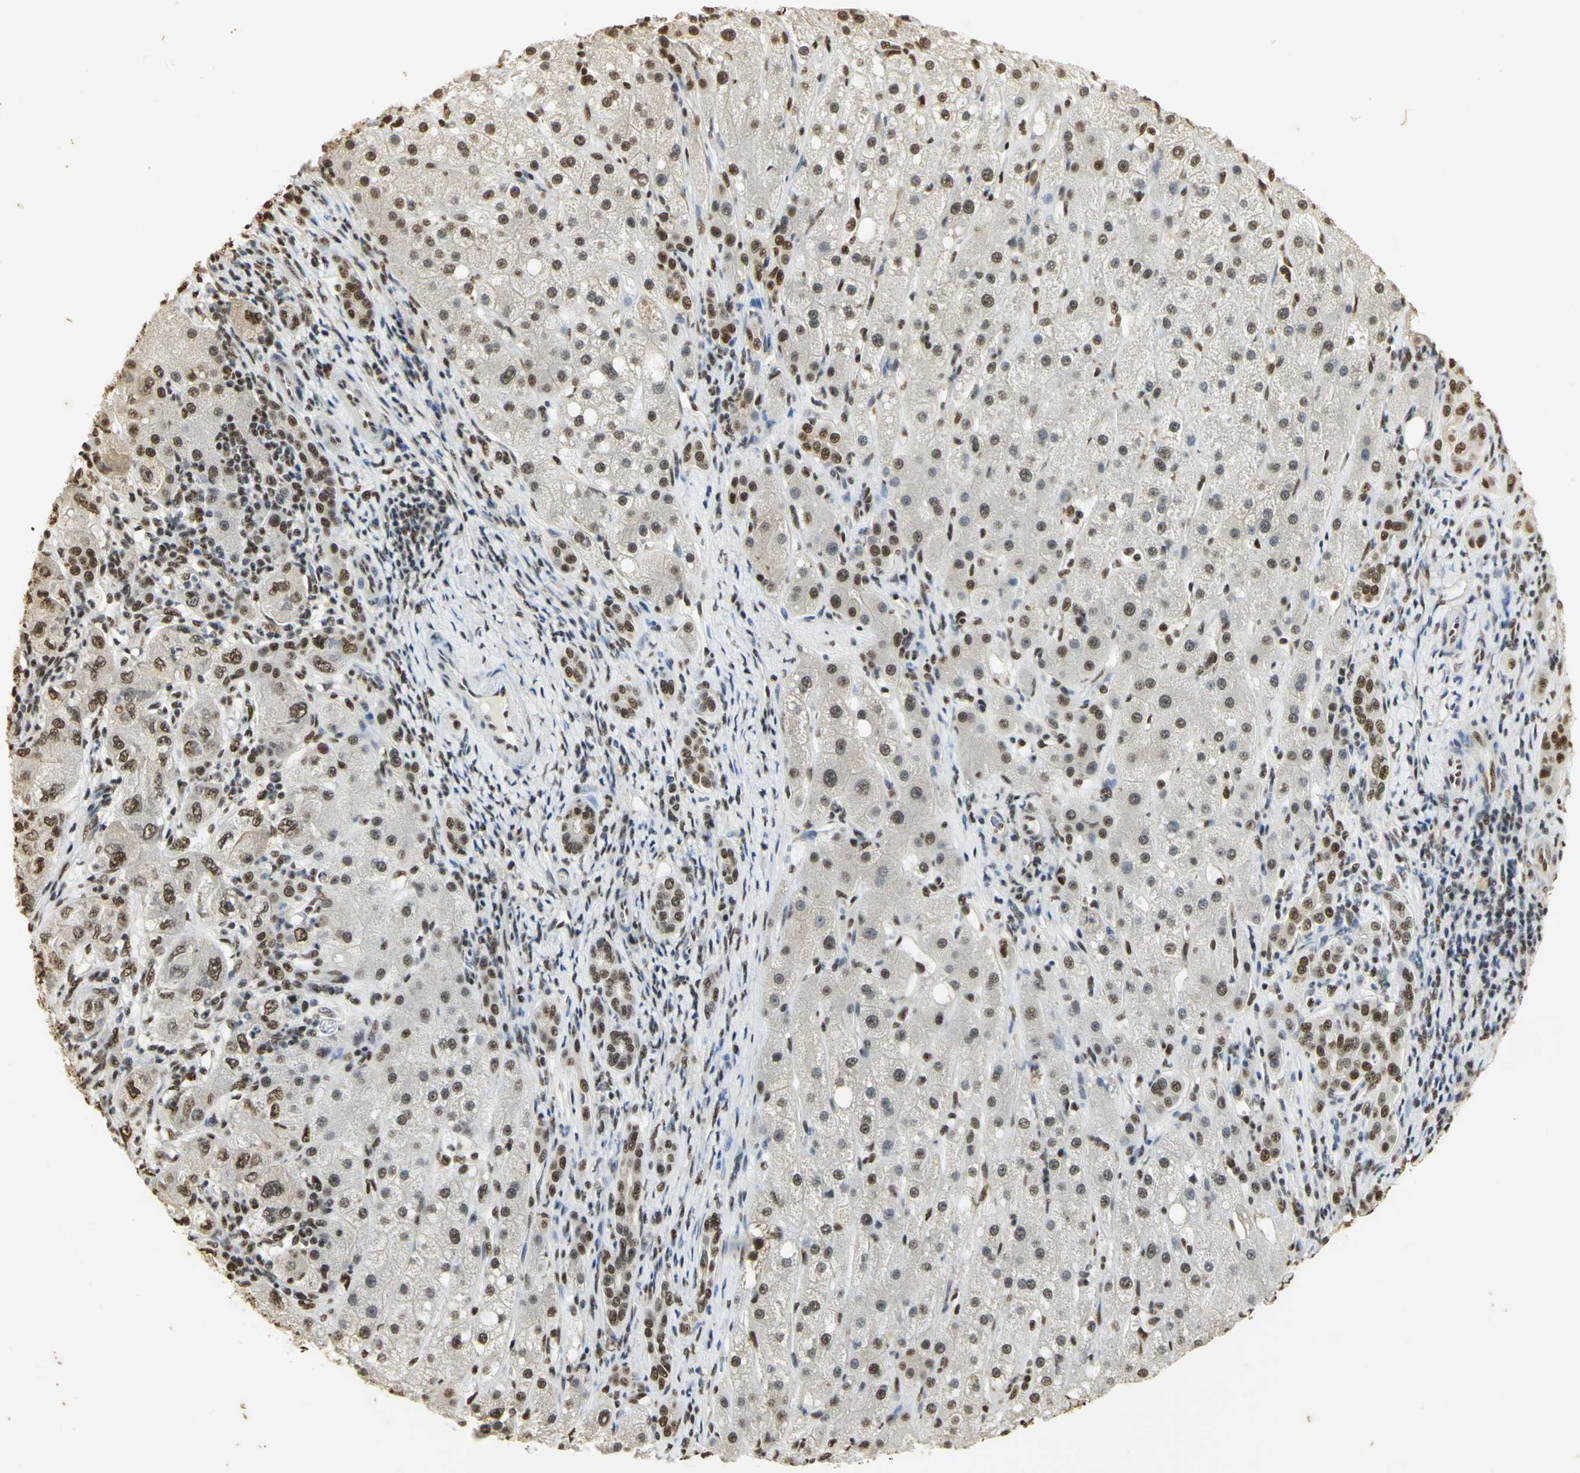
{"staining": {"intensity": "moderate", "quantity": ">75%", "location": "cytoplasmic/membranous,nuclear"}, "tissue": "liver cancer", "cell_type": "Tumor cells", "image_type": "cancer", "snomed": [{"axis": "morphology", "description": "Carcinoma, Hepatocellular, NOS"}, {"axis": "topography", "description": "Liver"}], "caption": "Moderate cytoplasmic/membranous and nuclear staining for a protein is identified in approximately >75% of tumor cells of liver cancer using immunohistochemistry (IHC).", "gene": "SET", "patient": {"sex": "male", "age": 80}}